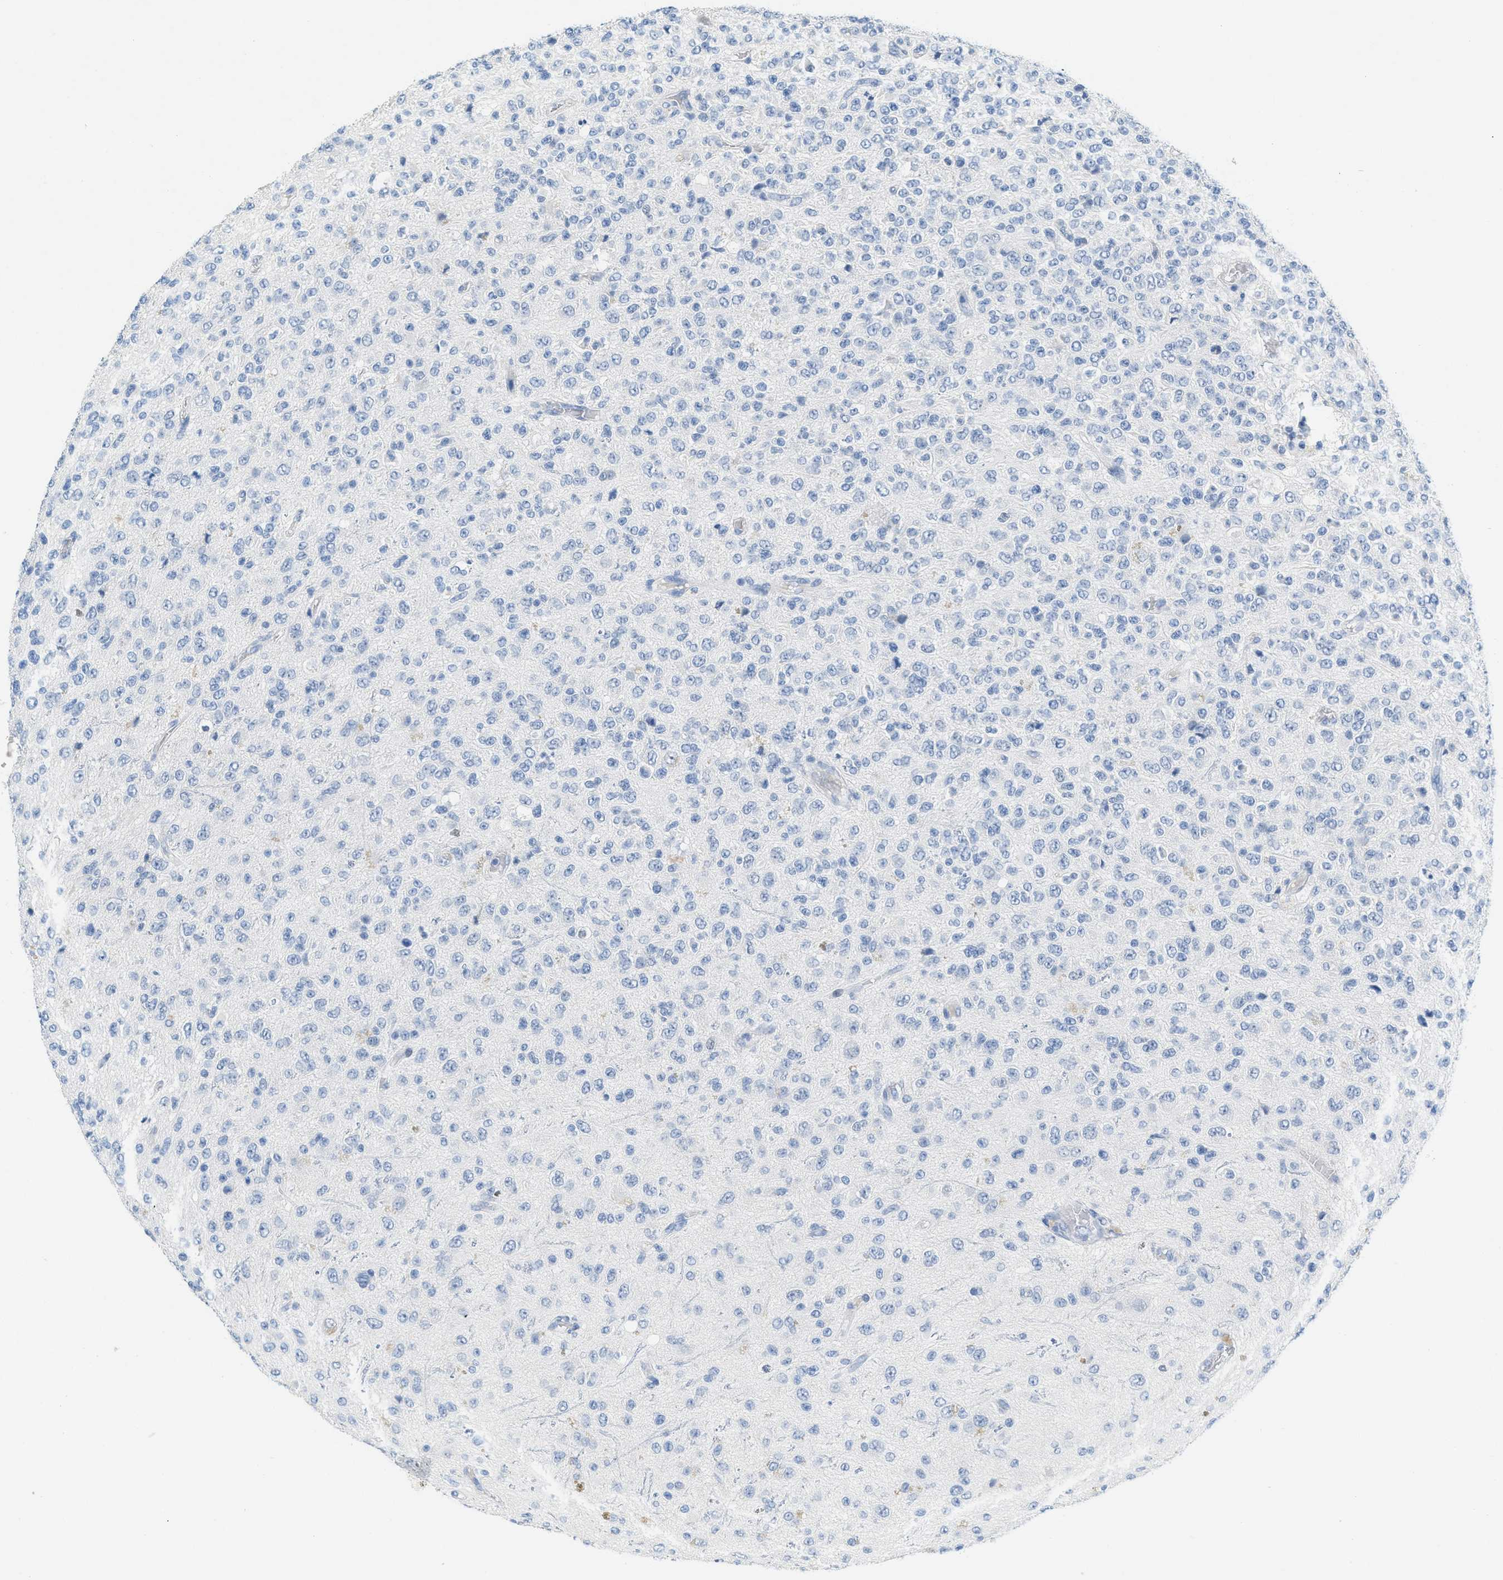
{"staining": {"intensity": "negative", "quantity": "none", "location": "none"}, "tissue": "glioma", "cell_type": "Tumor cells", "image_type": "cancer", "snomed": [{"axis": "morphology", "description": "Glioma, malignant, High grade"}, {"axis": "topography", "description": "pancreas cauda"}], "caption": "Immunohistochemical staining of human glioma shows no significant staining in tumor cells. (Stains: DAB (3,3'-diaminobenzidine) immunohistochemistry with hematoxylin counter stain, Microscopy: brightfield microscopy at high magnification).", "gene": "HSF2", "patient": {"sex": "male", "age": 60}}